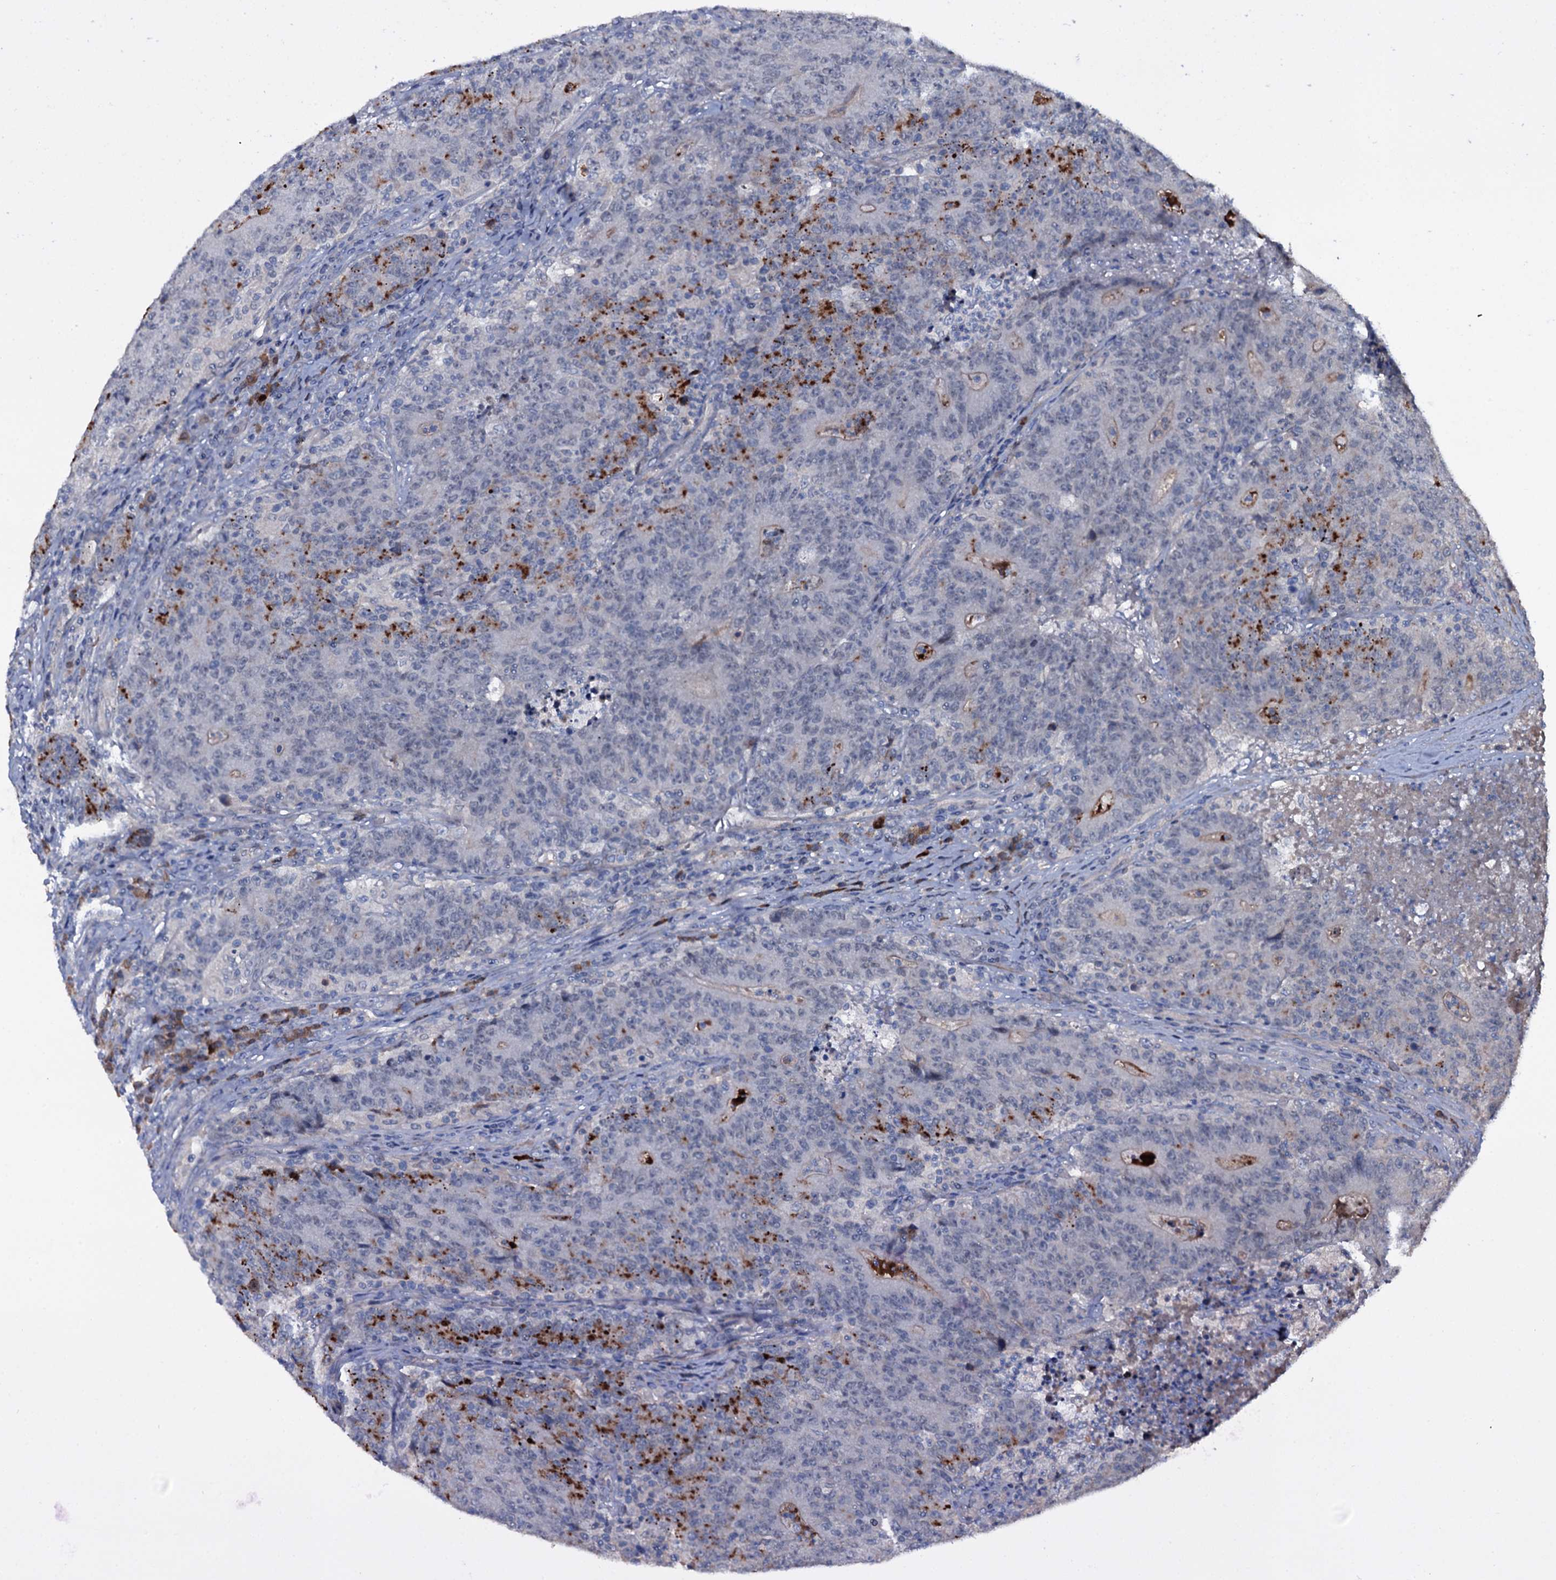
{"staining": {"intensity": "strong", "quantity": "25%-75%", "location": "cytoplasmic/membranous"}, "tissue": "colorectal cancer", "cell_type": "Tumor cells", "image_type": "cancer", "snomed": [{"axis": "morphology", "description": "Adenocarcinoma, NOS"}, {"axis": "topography", "description": "Colon"}], "caption": "Immunohistochemical staining of human colorectal cancer exhibits high levels of strong cytoplasmic/membranous positivity in about 25%-75% of tumor cells.", "gene": "LYG2", "patient": {"sex": "female", "age": 75}}